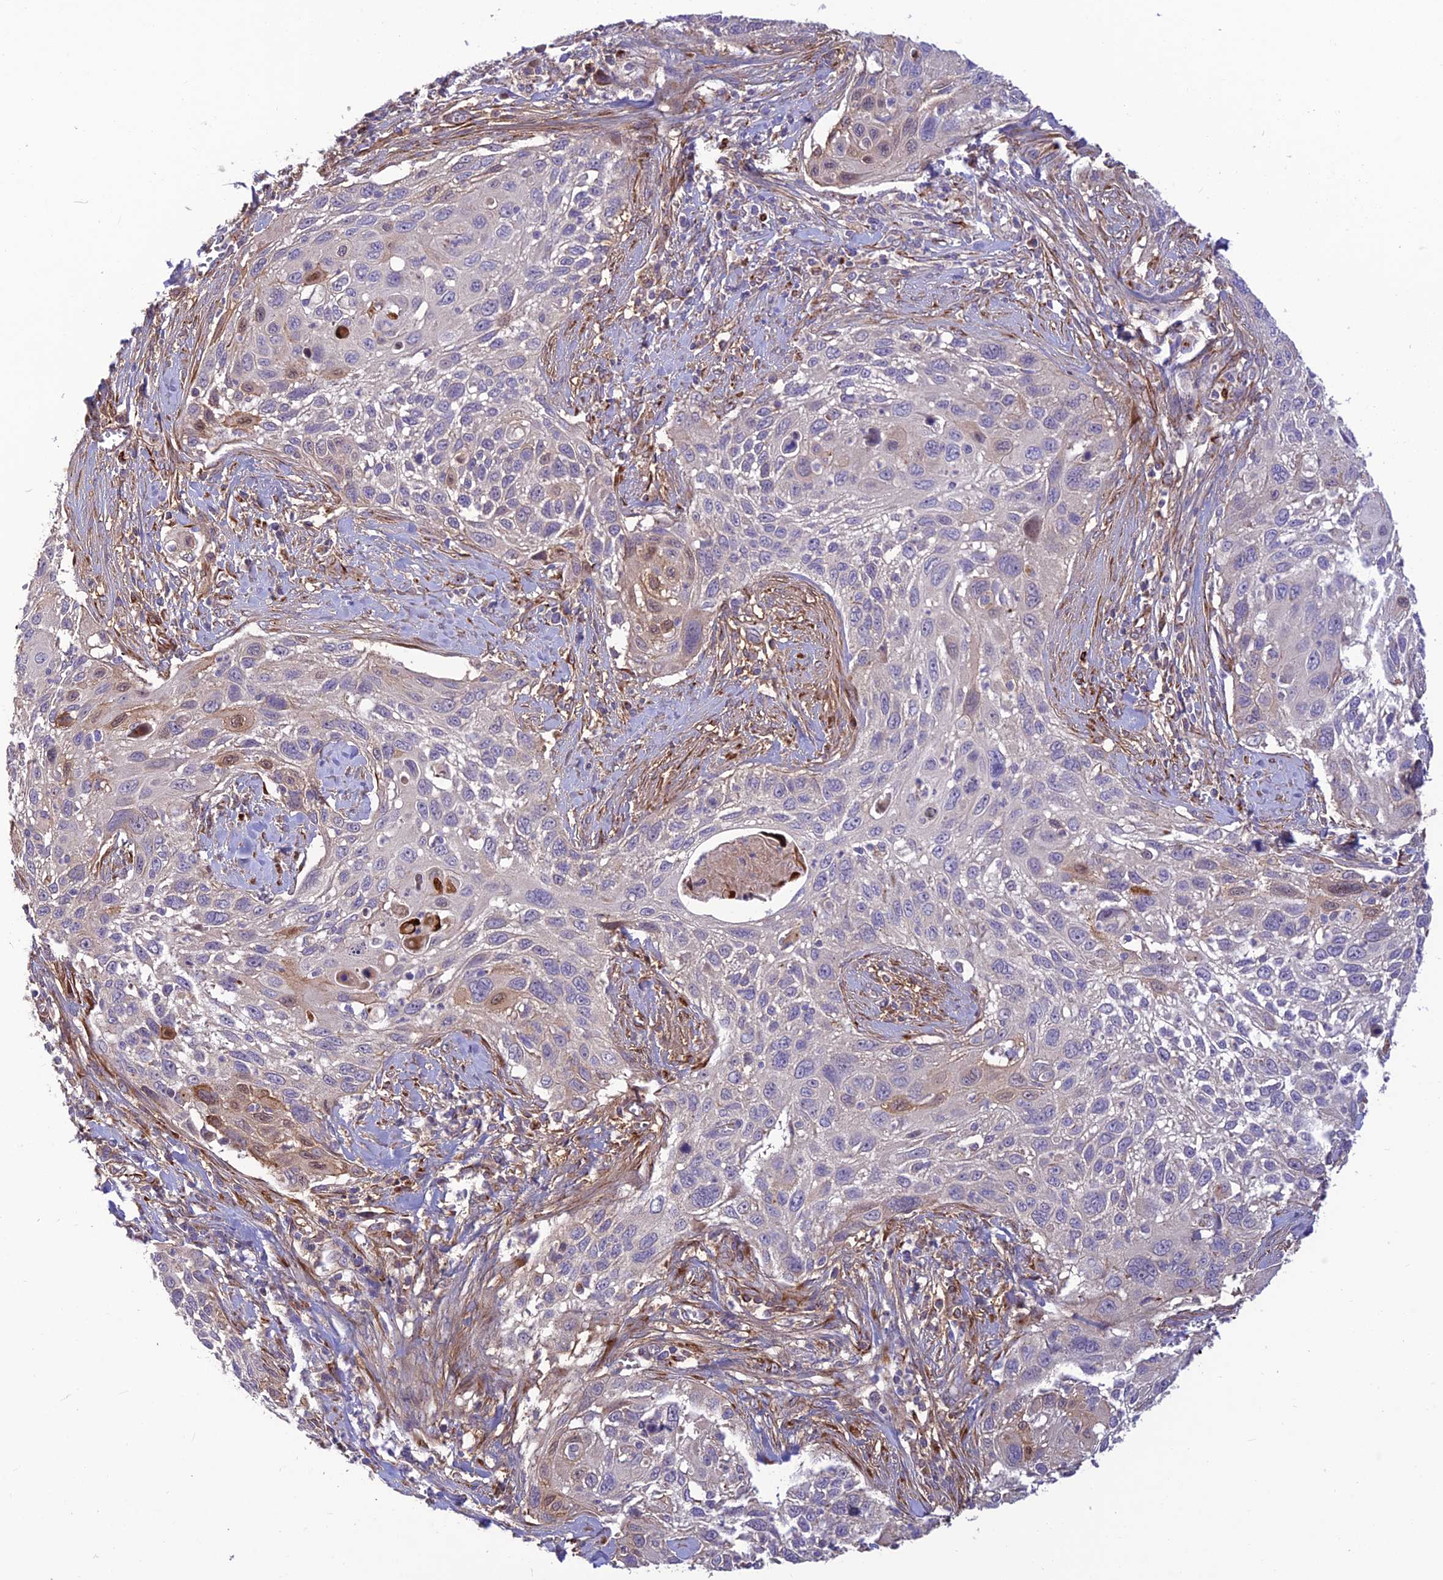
{"staining": {"intensity": "negative", "quantity": "none", "location": "none"}, "tissue": "cervical cancer", "cell_type": "Tumor cells", "image_type": "cancer", "snomed": [{"axis": "morphology", "description": "Squamous cell carcinoma, NOS"}, {"axis": "topography", "description": "Cervix"}], "caption": "An immunohistochemistry photomicrograph of cervical cancer (squamous cell carcinoma) is shown. There is no staining in tumor cells of cervical cancer (squamous cell carcinoma).", "gene": "ST8SIA5", "patient": {"sex": "female", "age": 70}}